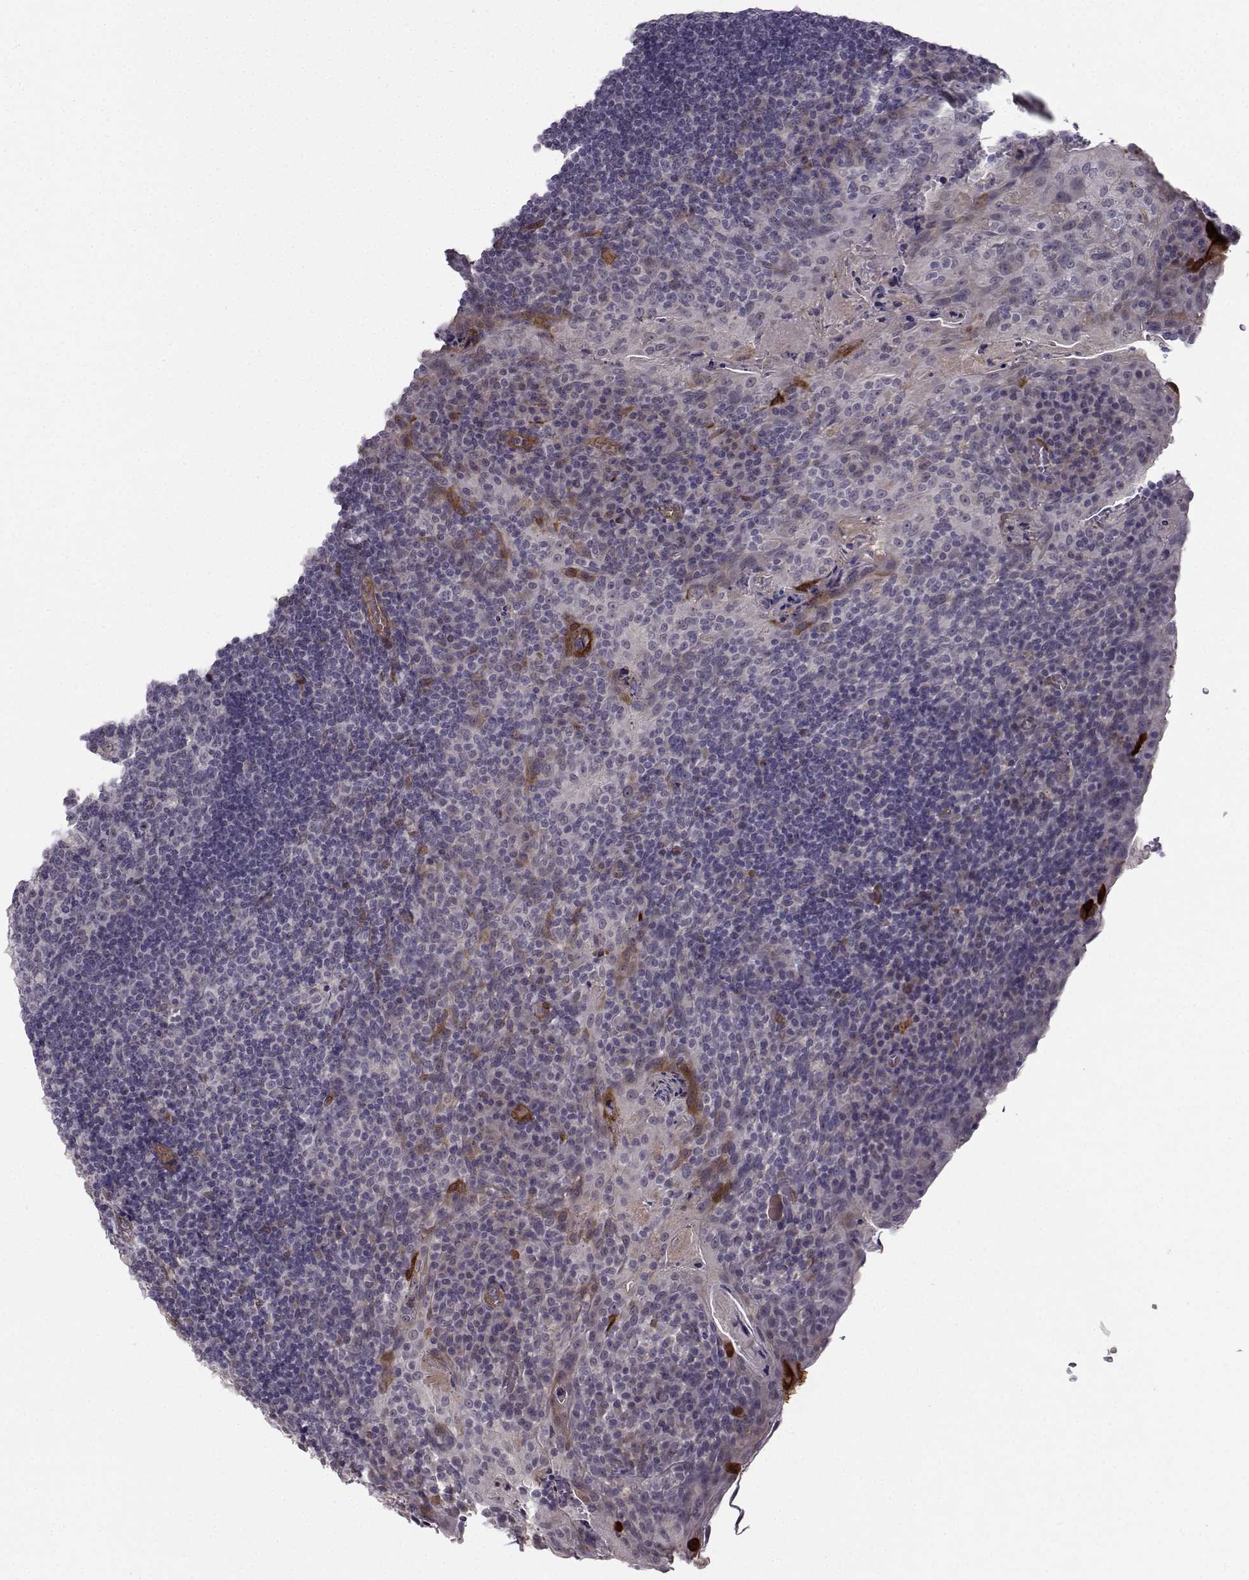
{"staining": {"intensity": "negative", "quantity": "none", "location": "none"}, "tissue": "tonsil", "cell_type": "Germinal center cells", "image_type": "normal", "snomed": [{"axis": "morphology", "description": "Normal tissue, NOS"}, {"axis": "topography", "description": "Tonsil"}], "caption": "Immunohistochemistry (IHC) image of normal tonsil: tonsil stained with DAB exhibits no significant protein staining in germinal center cells.", "gene": "NQO1", "patient": {"sex": "male", "age": 17}}